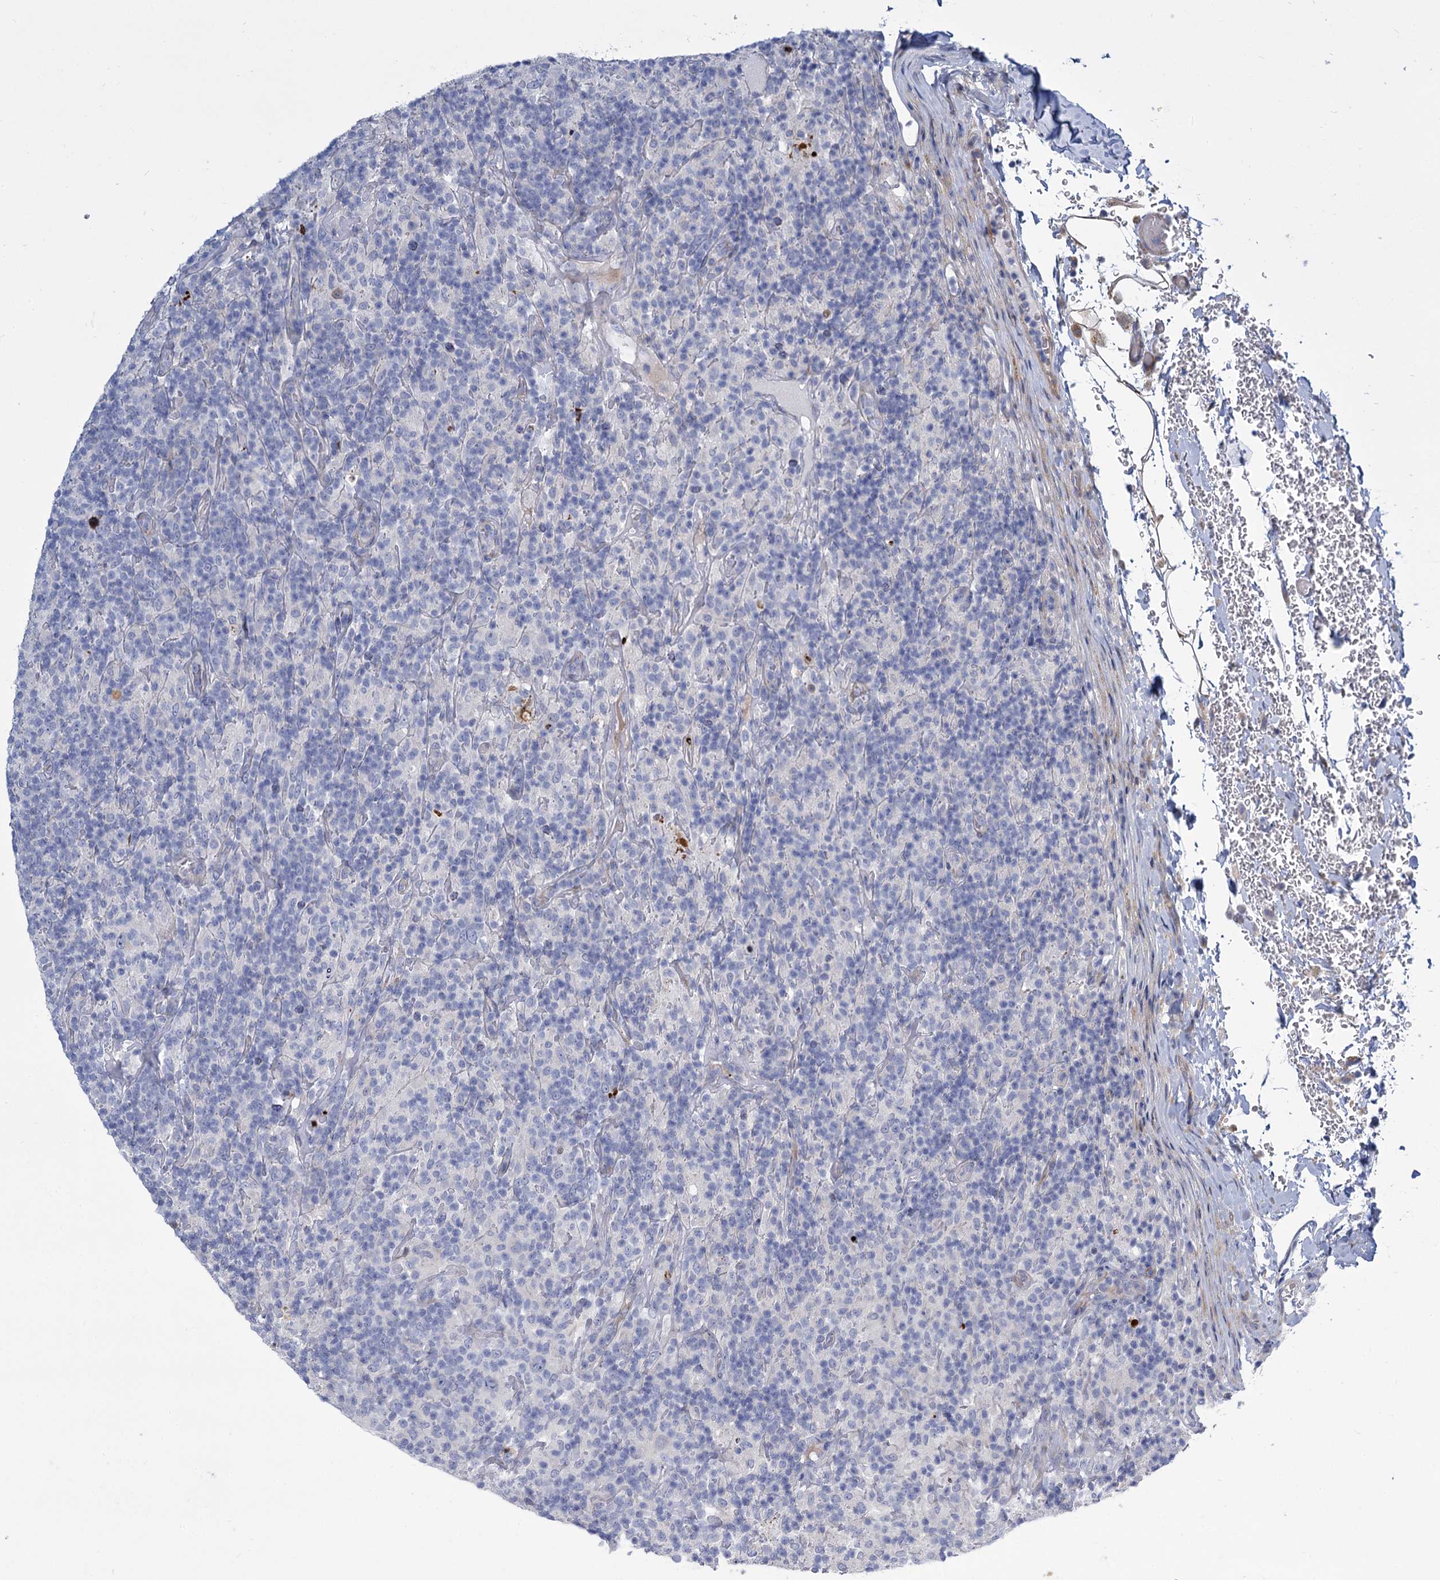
{"staining": {"intensity": "negative", "quantity": "none", "location": "none"}, "tissue": "lymphoma", "cell_type": "Tumor cells", "image_type": "cancer", "snomed": [{"axis": "morphology", "description": "Hodgkin's disease, NOS"}, {"axis": "topography", "description": "Lymph node"}], "caption": "Human lymphoma stained for a protein using immunohistochemistry reveals no staining in tumor cells.", "gene": "TRIM77", "patient": {"sex": "male", "age": 70}}